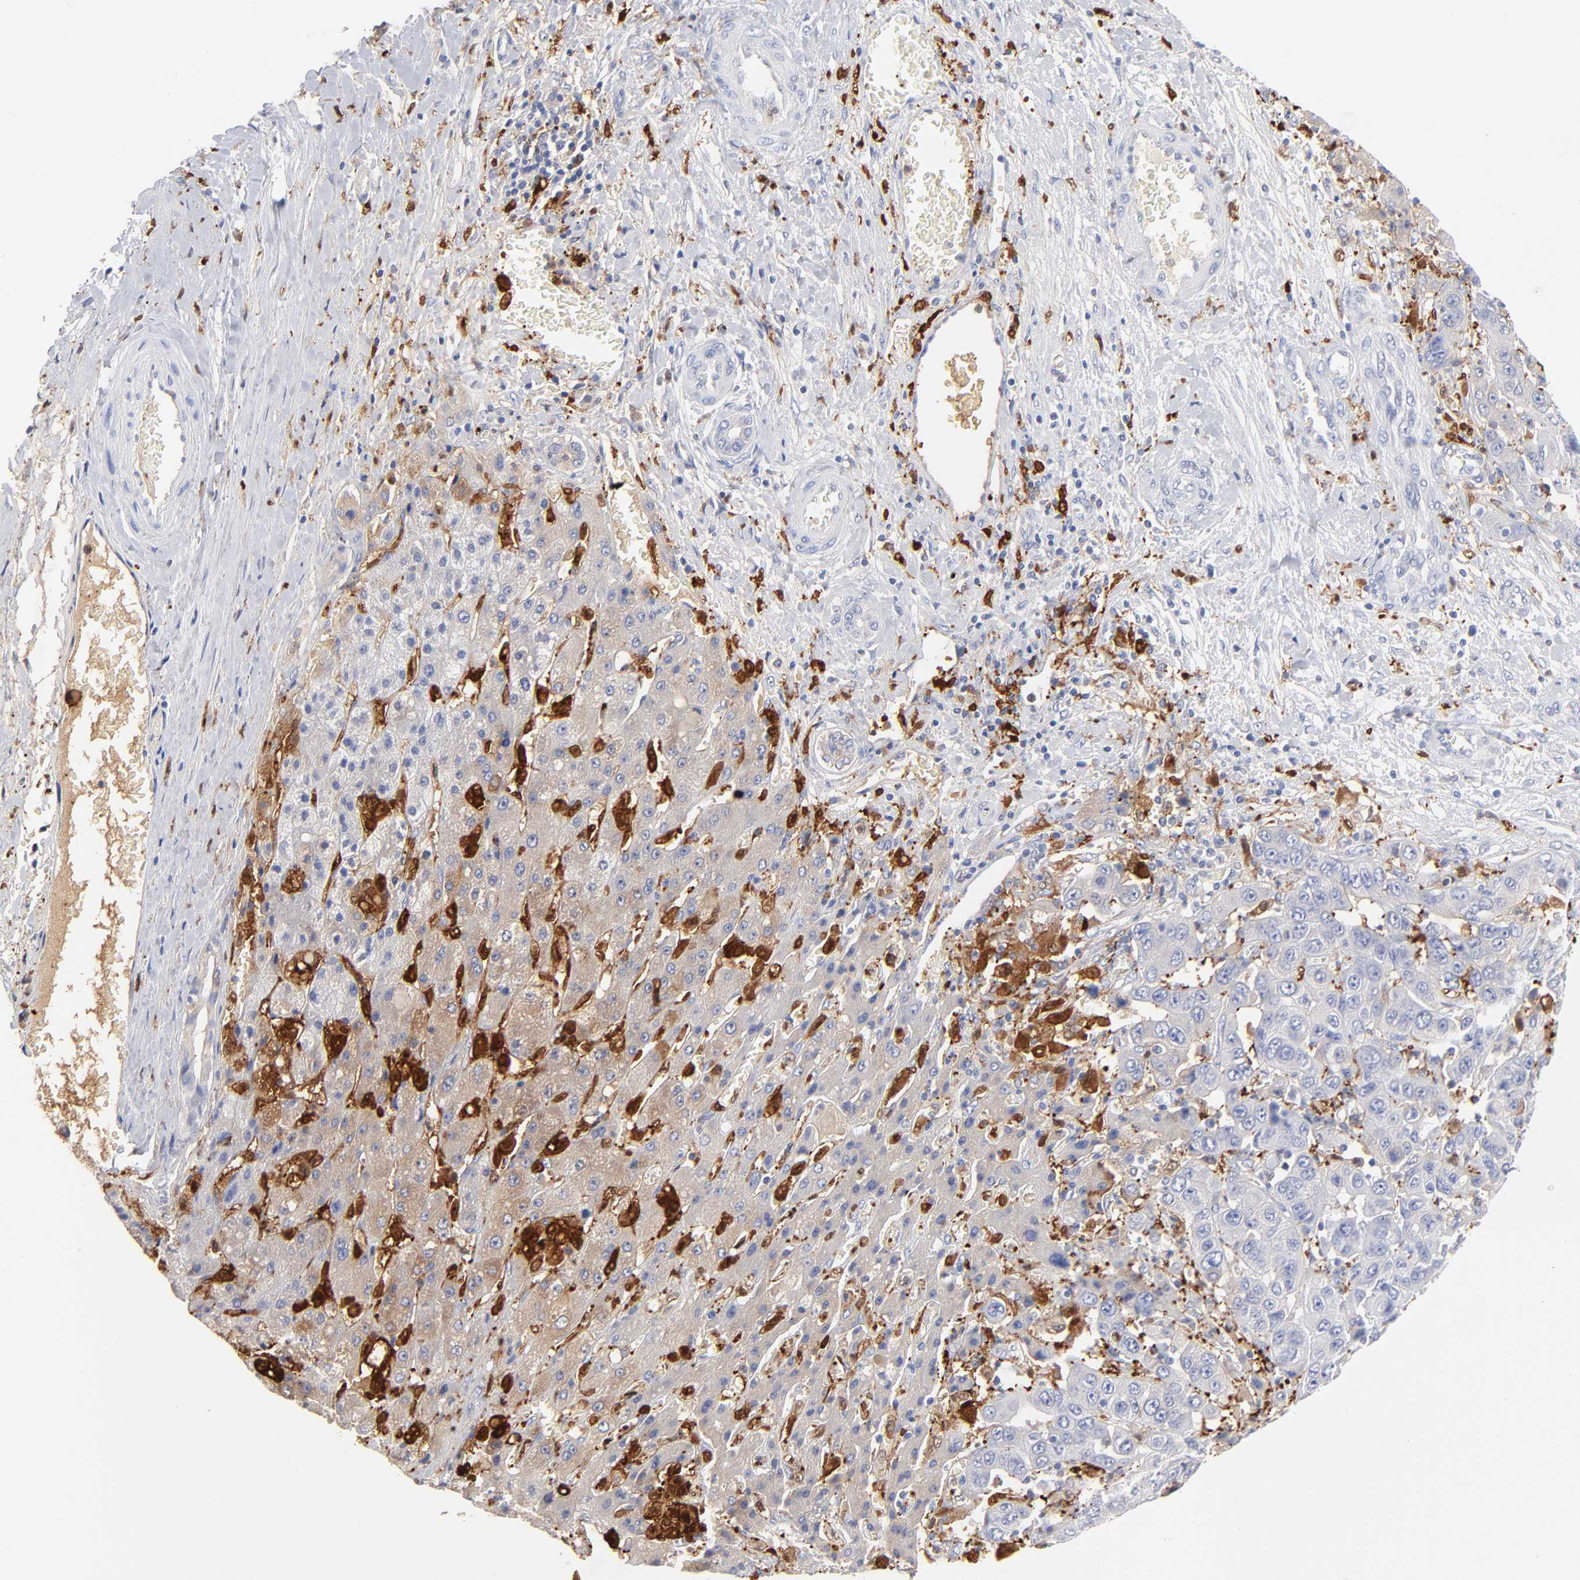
{"staining": {"intensity": "negative", "quantity": "none", "location": "none"}, "tissue": "liver cancer", "cell_type": "Tumor cells", "image_type": "cancer", "snomed": [{"axis": "morphology", "description": "Cholangiocarcinoma"}, {"axis": "topography", "description": "Liver"}], "caption": "There is no significant staining in tumor cells of cholangiocarcinoma (liver).", "gene": "IFIT2", "patient": {"sex": "female", "age": 52}}